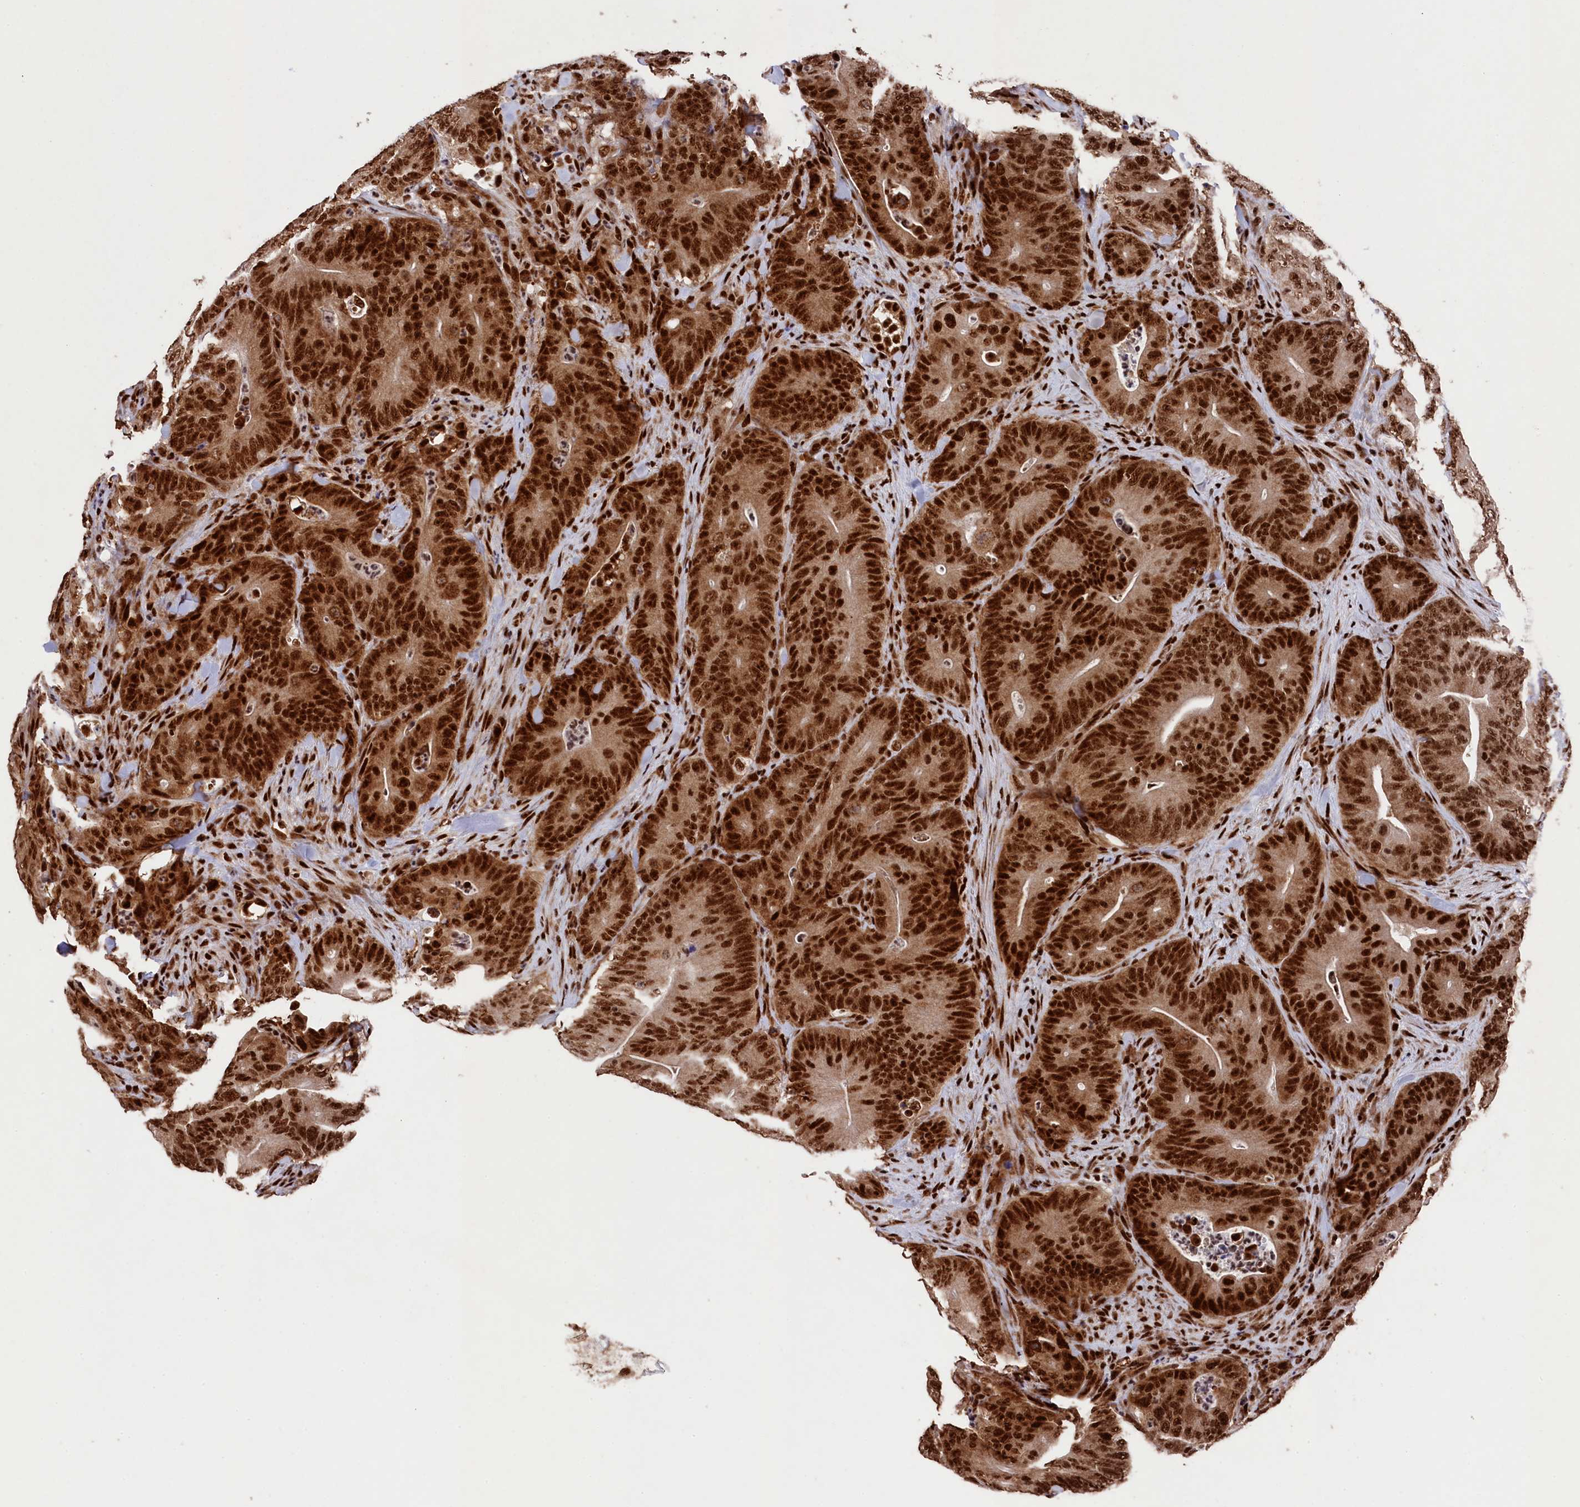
{"staining": {"intensity": "strong", "quantity": ">75%", "location": "cytoplasmic/membranous,nuclear"}, "tissue": "colorectal cancer", "cell_type": "Tumor cells", "image_type": "cancer", "snomed": [{"axis": "morphology", "description": "Normal tissue, NOS"}, {"axis": "topography", "description": "Colon"}], "caption": "Tumor cells show high levels of strong cytoplasmic/membranous and nuclear expression in approximately >75% of cells in colorectal cancer.", "gene": "PRPF31", "patient": {"sex": "female", "age": 82}}